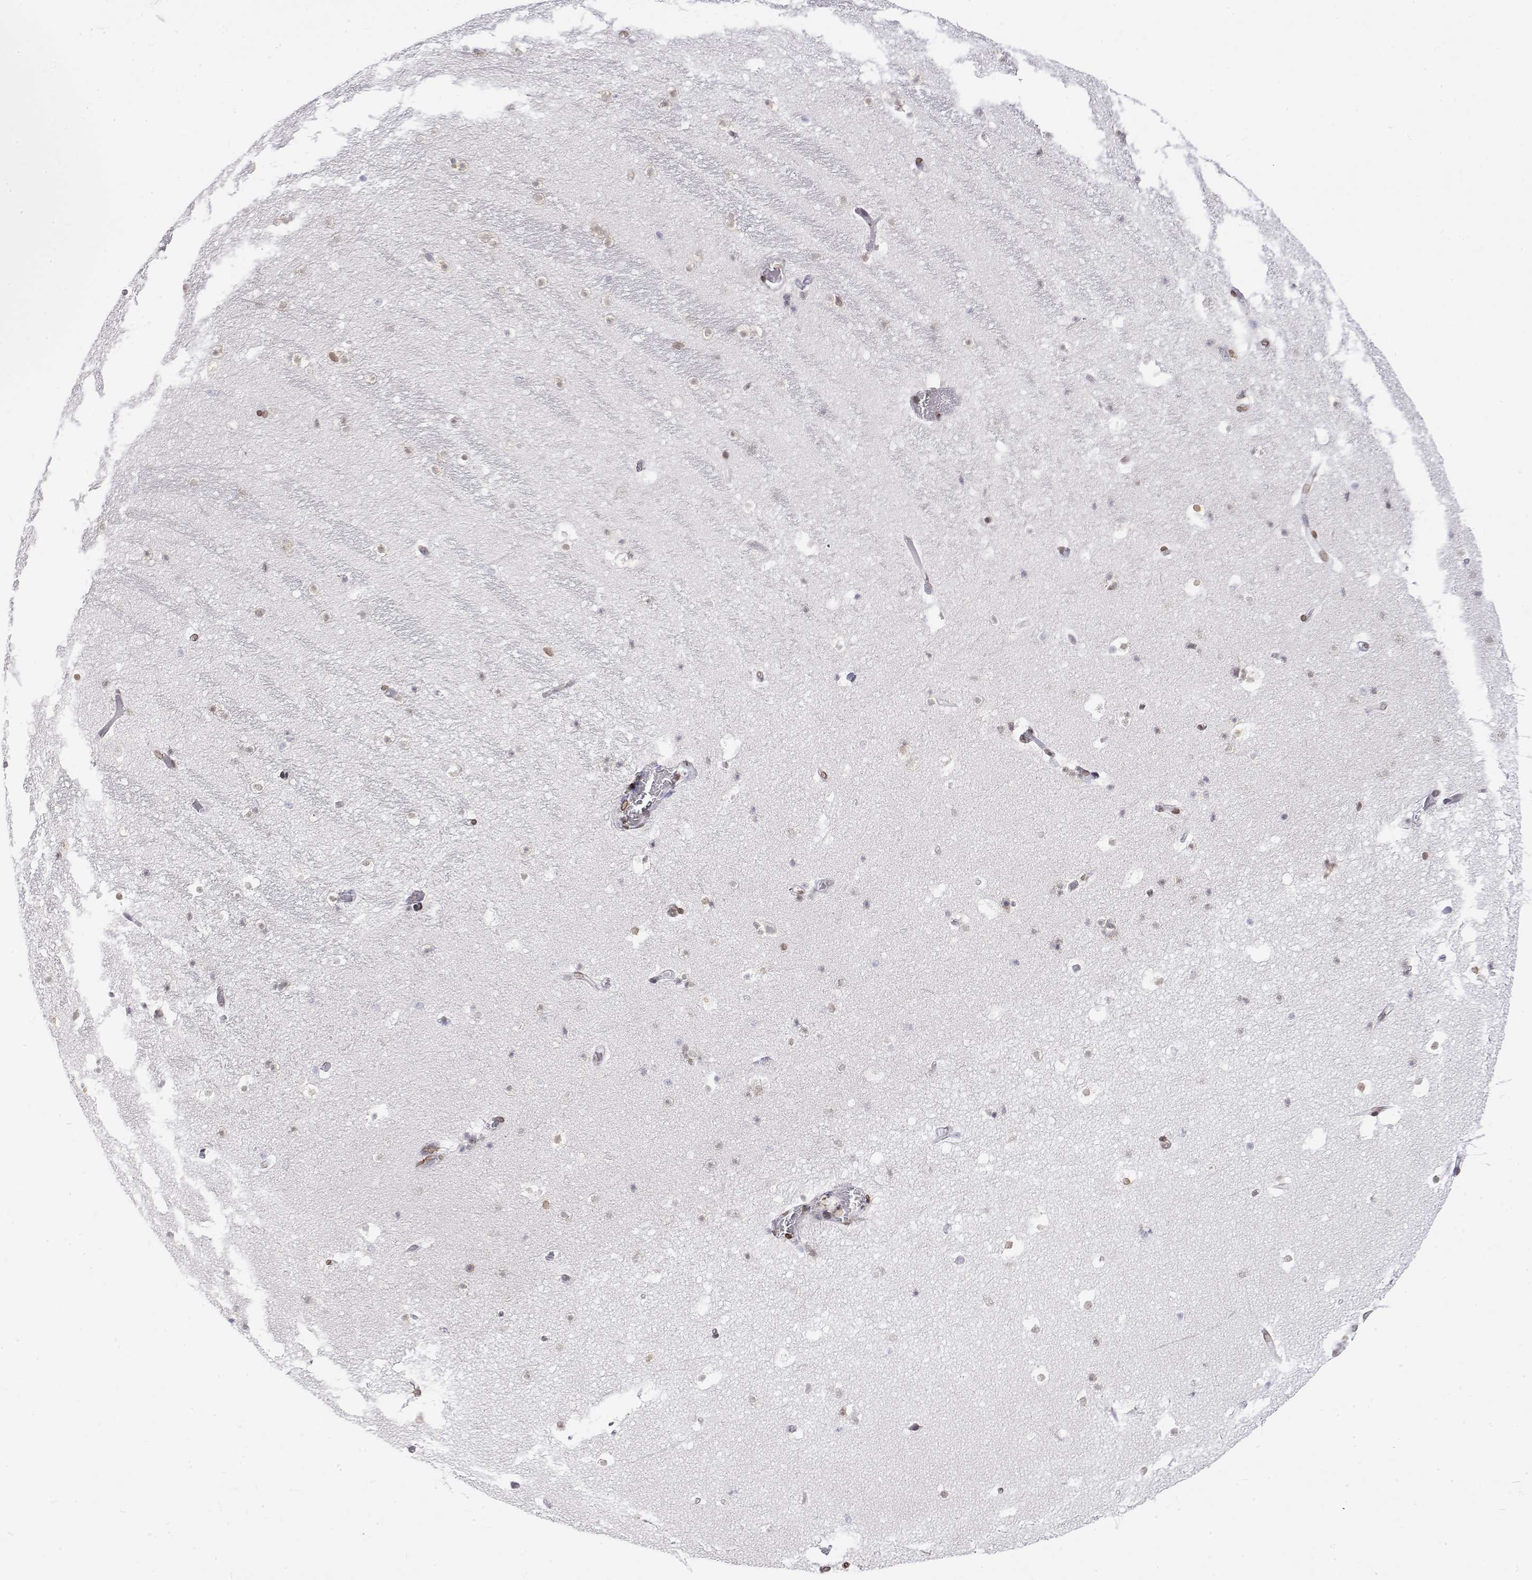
{"staining": {"intensity": "weak", "quantity": "25%-75%", "location": "cytoplasmic/membranous,nuclear"}, "tissue": "hippocampus", "cell_type": "Glial cells", "image_type": "normal", "snomed": [{"axis": "morphology", "description": "Normal tissue, NOS"}, {"axis": "topography", "description": "Hippocampus"}], "caption": "Immunohistochemical staining of normal human hippocampus reveals low levels of weak cytoplasmic/membranous,nuclear staining in approximately 25%-75% of glial cells.", "gene": "ZNF532", "patient": {"sex": "male", "age": 26}}